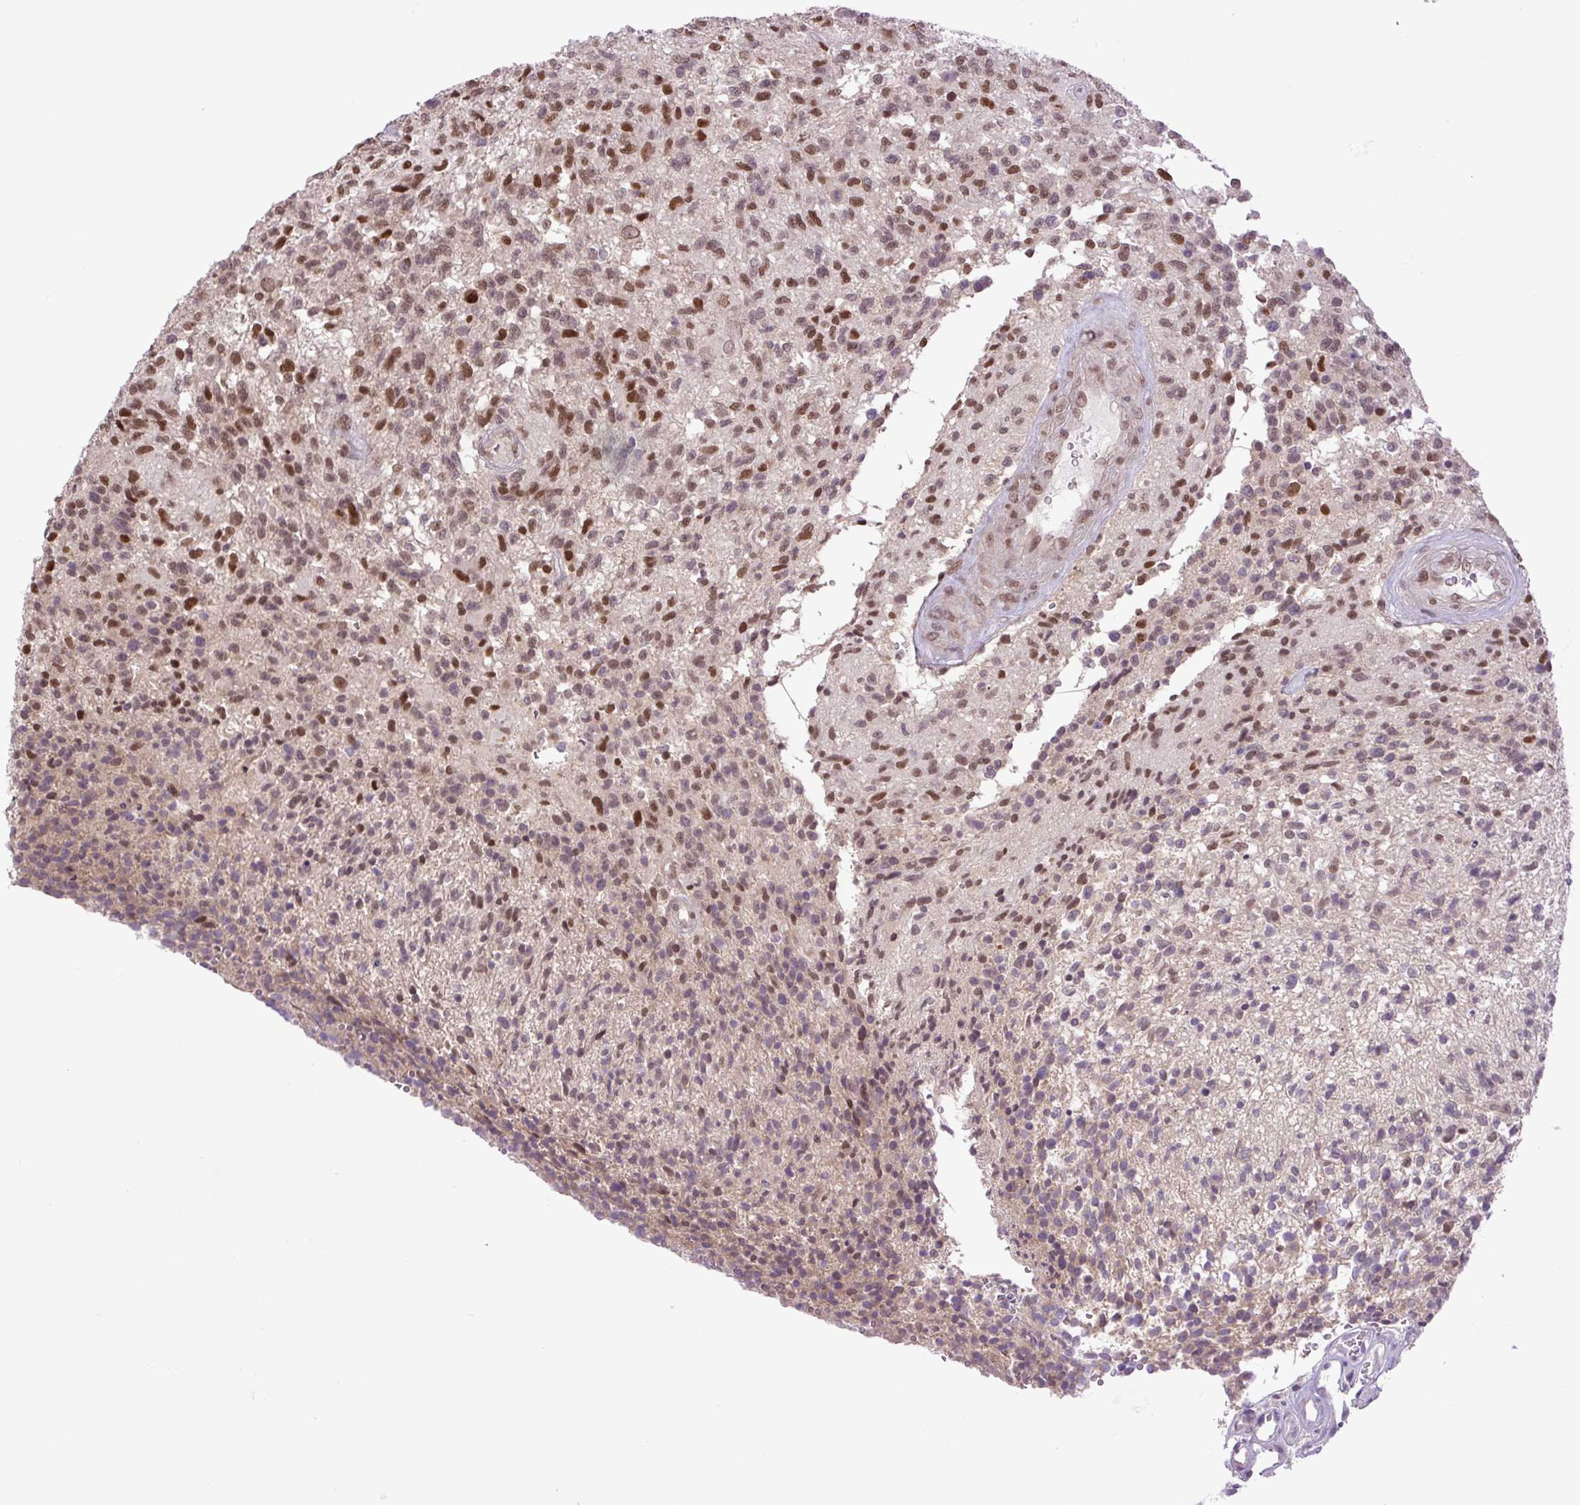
{"staining": {"intensity": "moderate", "quantity": ">75%", "location": "nuclear"}, "tissue": "glioma", "cell_type": "Tumor cells", "image_type": "cancer", "snomed": [{"axis": "morphology", "description": "Glioma, malignant, High grade"}, {"axis": "topography", "description": "Brain"}], "caption": "Brown immunohistochemical staining in high-grade glioma (malignant) reveals moderate nuclear expression in approximately >75% of tumor cells.", "gene": "KPNA1", "patient": {"sex": "male", "age": 56}}